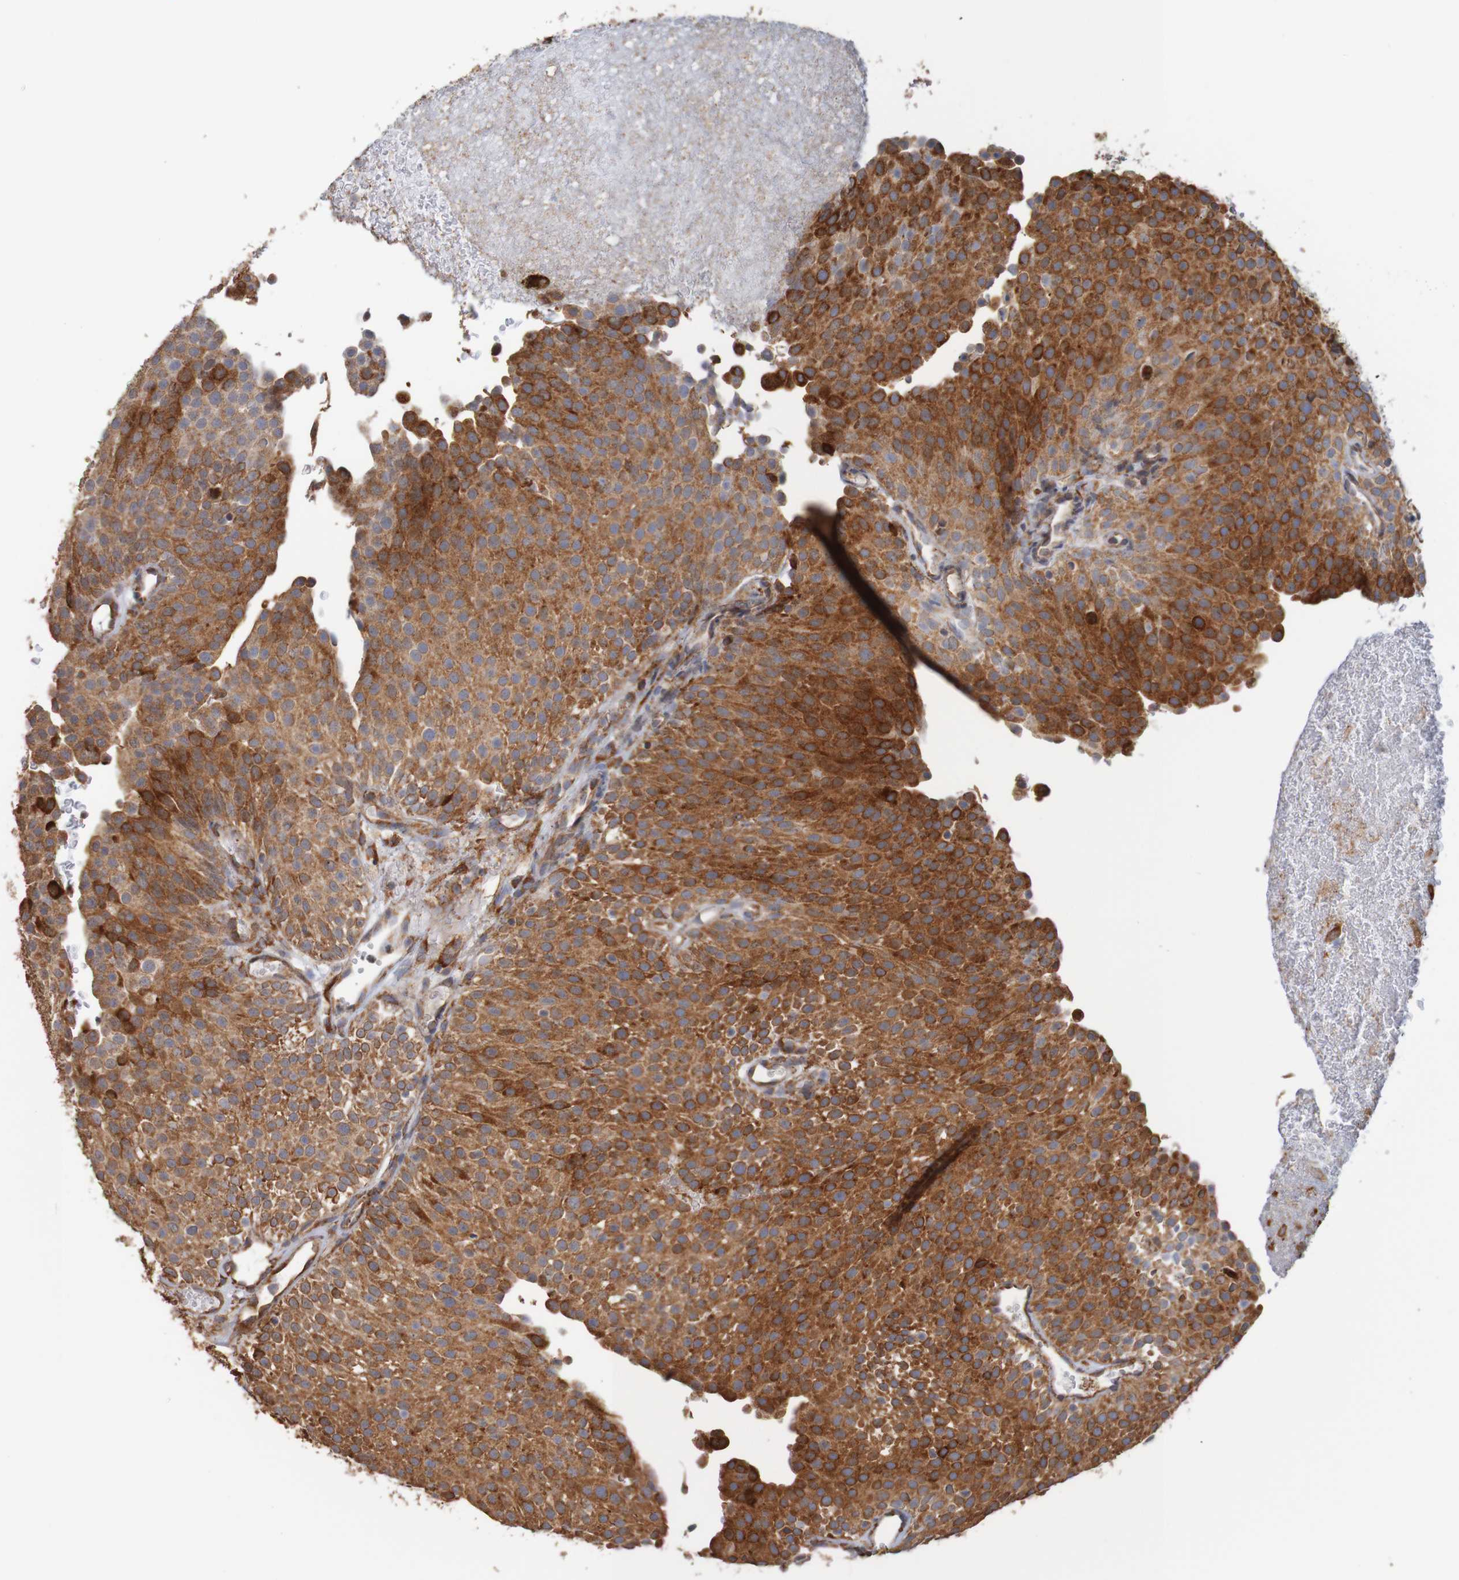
{"staining": {"intensity": "strong", "quantity": "<25%", "location": "cytoplasmic/membranous"}, "tissue": "urothelial cancer", "cell_type": "Tumor cells", "image_type": "cancer", "snomed": [{"axis": "morphology", "description": "Urothelial carcinoma, Low grade"}, {"axis": "topography", "description": "Urinary bladder"}], "caption": "A high-resolution micrograph shows immunohistochemistry staining of low-grade urothelial carcinoma, which shows strong cytoplasmic/membranous expression in approximately <25% of tumor cells. (Brightfield microscopy of DAB IHC at high magnification).", "gene": "PDIA3", "patient": {"sex": "male", "age": 78}}